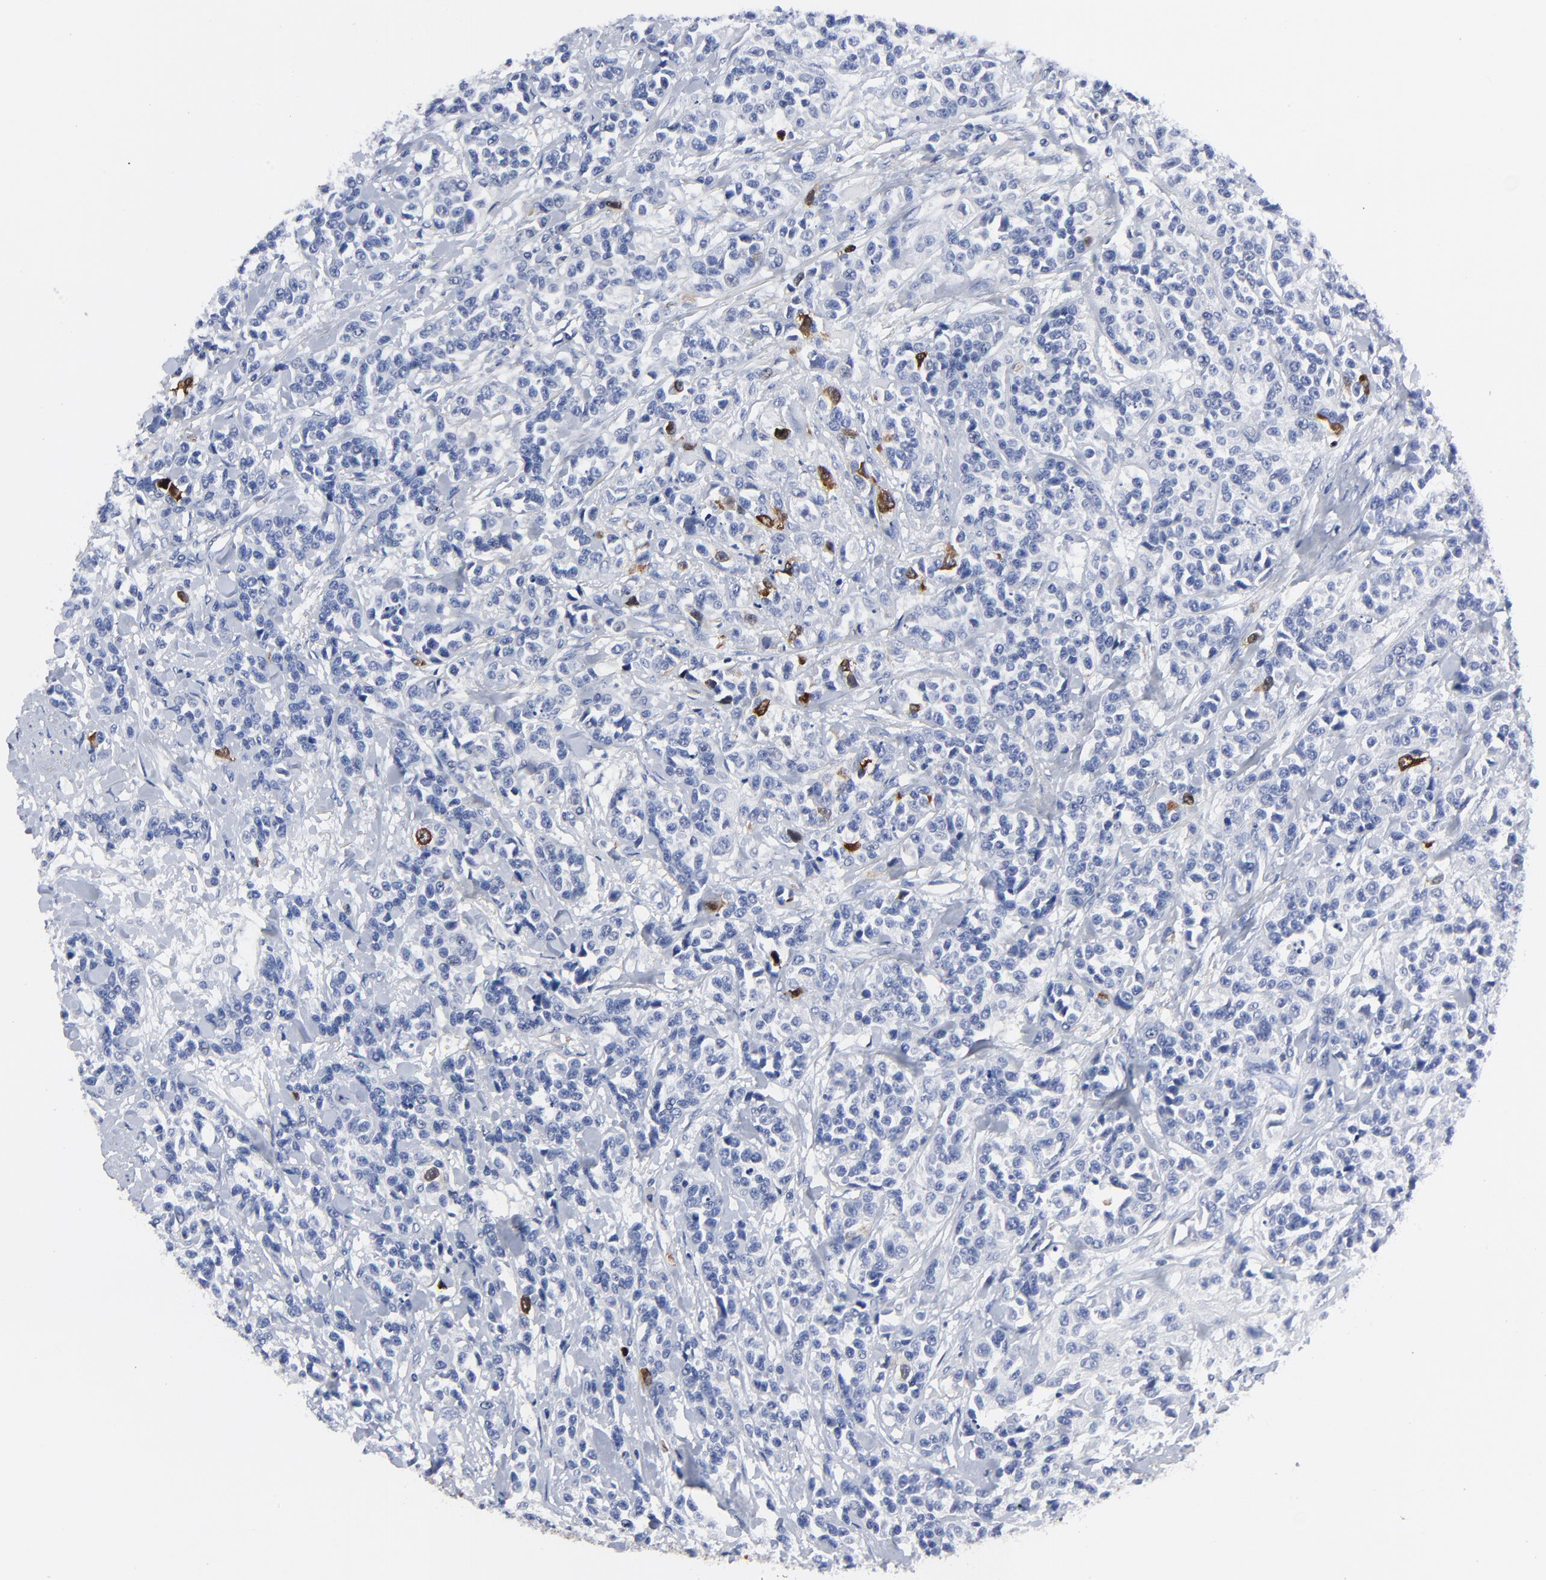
{"staining": {"intensity": "strong", "quantity": "<25%", "location": "cytoplasmic/membranous,nuclear"}, "tissue": "urothelial cancer", "cell_type": "Tumor cells", "image_type": "cancer", "snomed": [{"axis": "morphology", "description": "Urothelial carcinoma, High grade"}, {"axis": "topography", "description": "Urinary bladder"}], "caption": "Urothelial cancer tissue displays strong cytoplasmic/membranous and nuclear positivity in about <25% of tumor cells", "gene": "CDK1", "patient": {"sex": "female", "age": 81}}